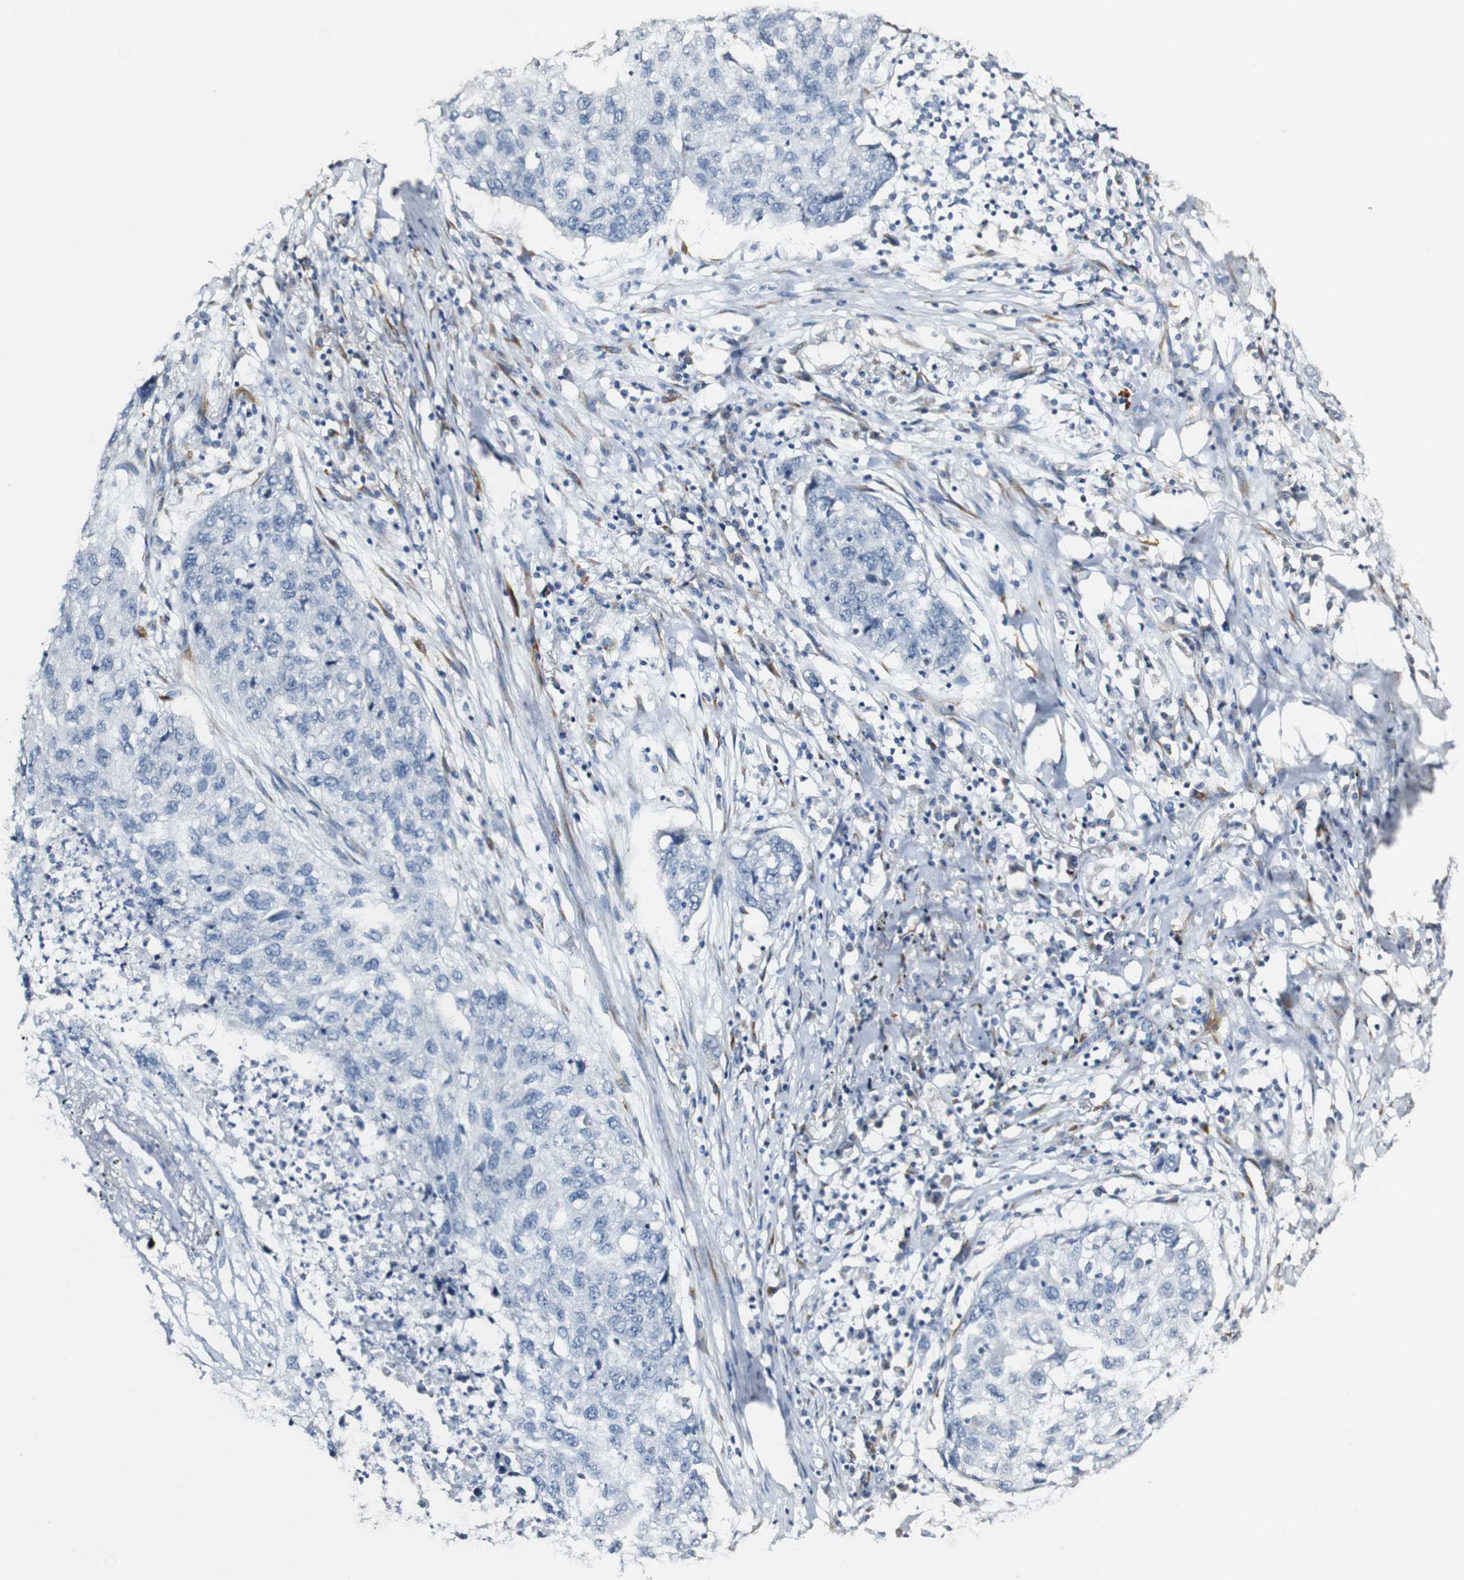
{"staining": {"intensity": "negative", "quantity": "none", "location": "none"}, "tissue": "lung cancer", "cell_type": "Tumor cells", "image_type": "cancer", "snomed": [{"axis": "morphology", "description": "Squamous cell carcinoma, NOS"}, {"axis": "topography", "description": "Lung"}], "caption": "Histopathology image shows no significant protein positivity in tumor cells of lung squamous cell carcinoma.", "gene": "FMO3", "patient": {"sex": "female", "age": 63}}